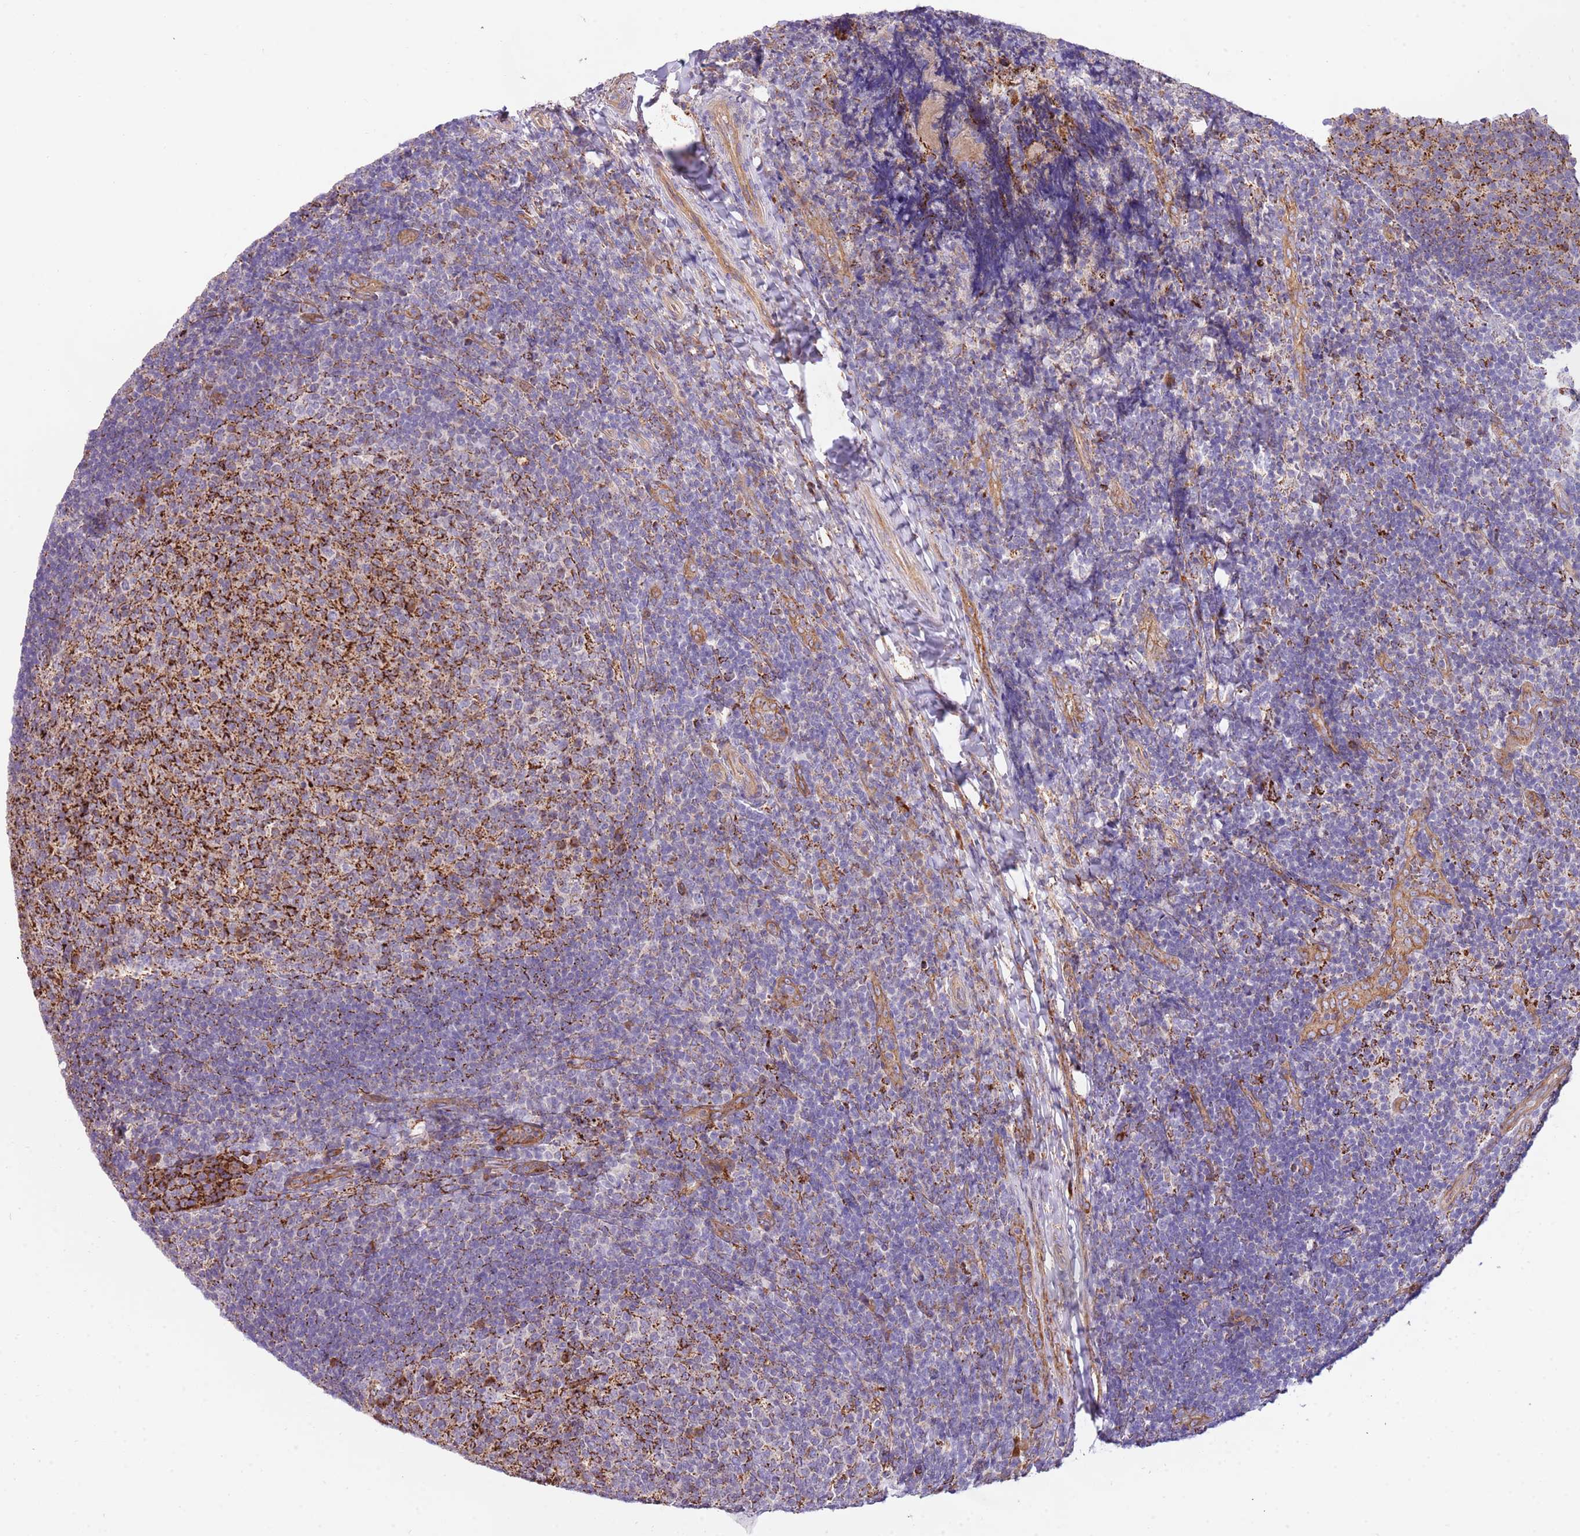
{"staining": {"intensity": "strong", "quantity": "25%-75%", "location": "cytoplasmic/membranous"}, "tissue": "tonsil", "cell_type": "Germinal center cells", "image_type": "normal", "snomed": [{"axis": "morphology", "description": "Normal tissue, NOS"}, {"axis": "topography", "description": "Tonsil"}], "caption": "The photomicrograph demonstrates a brown stain indicating the presence of a protein in the cytoplasmic/membranous of germinal center cells in tonsil. (DAB (3,3'-diaminobenzidine) = brown stain, brightfield microscopy at high magnification).", "gene": "DOCK6", "patient": {"sex": "female", "age": 10}}